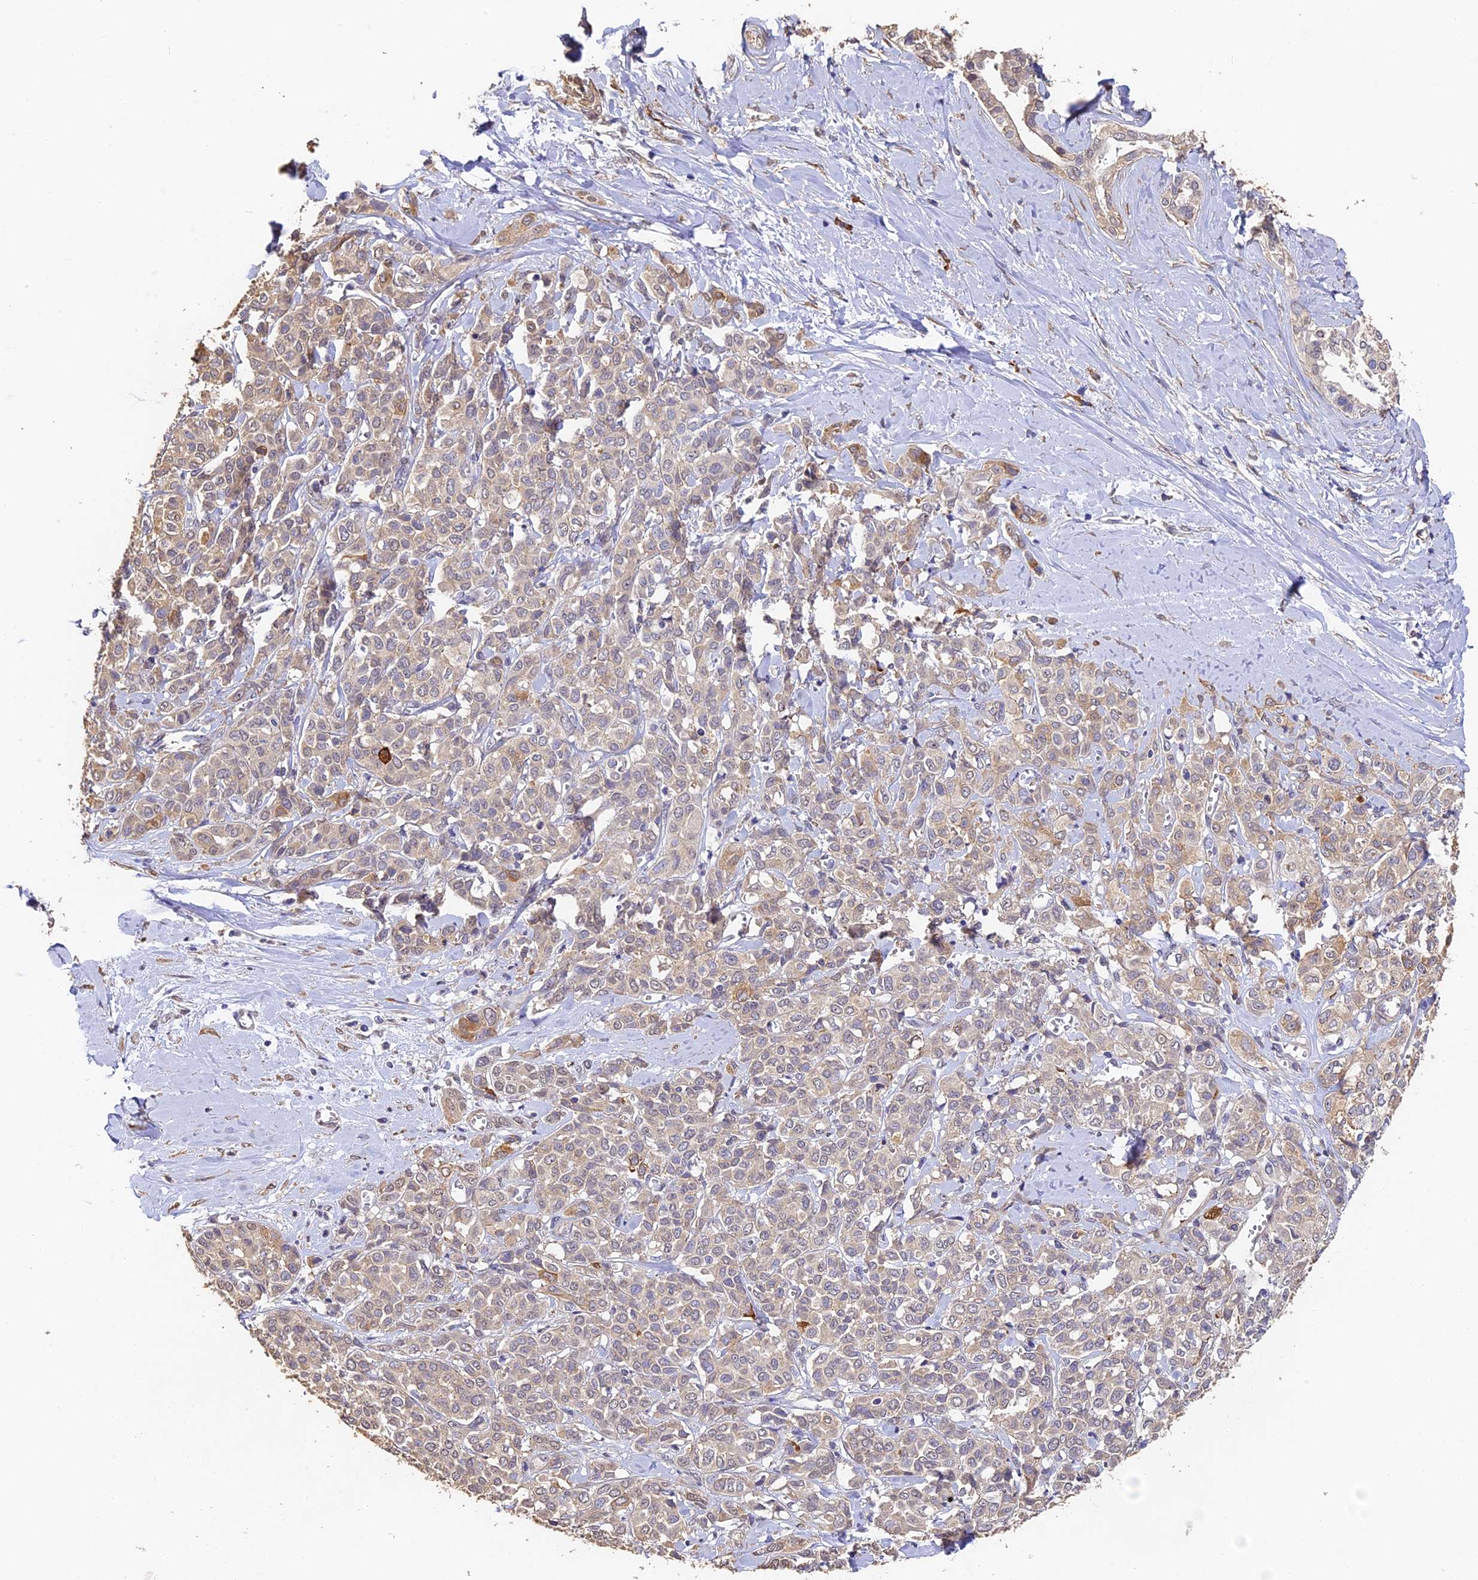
{"staining": {"intensity": "moderate", "quantity": "<25%", "location": "cytoplasmic/membranous,nuclear"}, "tissue": "liver cancer", "cell_type": "Tumor cells", "image_type": "cancer", "snomed": [{"axis": "morphology", "description": "Cholangiocarcinoma"}, {"axis": "topography", "description": "Liver"}], "caption": "Liver cancer (cholangiocarcinoma) was stained to show a protein in brown. There is low levels of moderate cytoplasmic/membranous and nuclear staining in approximately <25% of tumor cells.", "gene": "SLC11A1", "patient": {"sex": "female", "age": 77}}